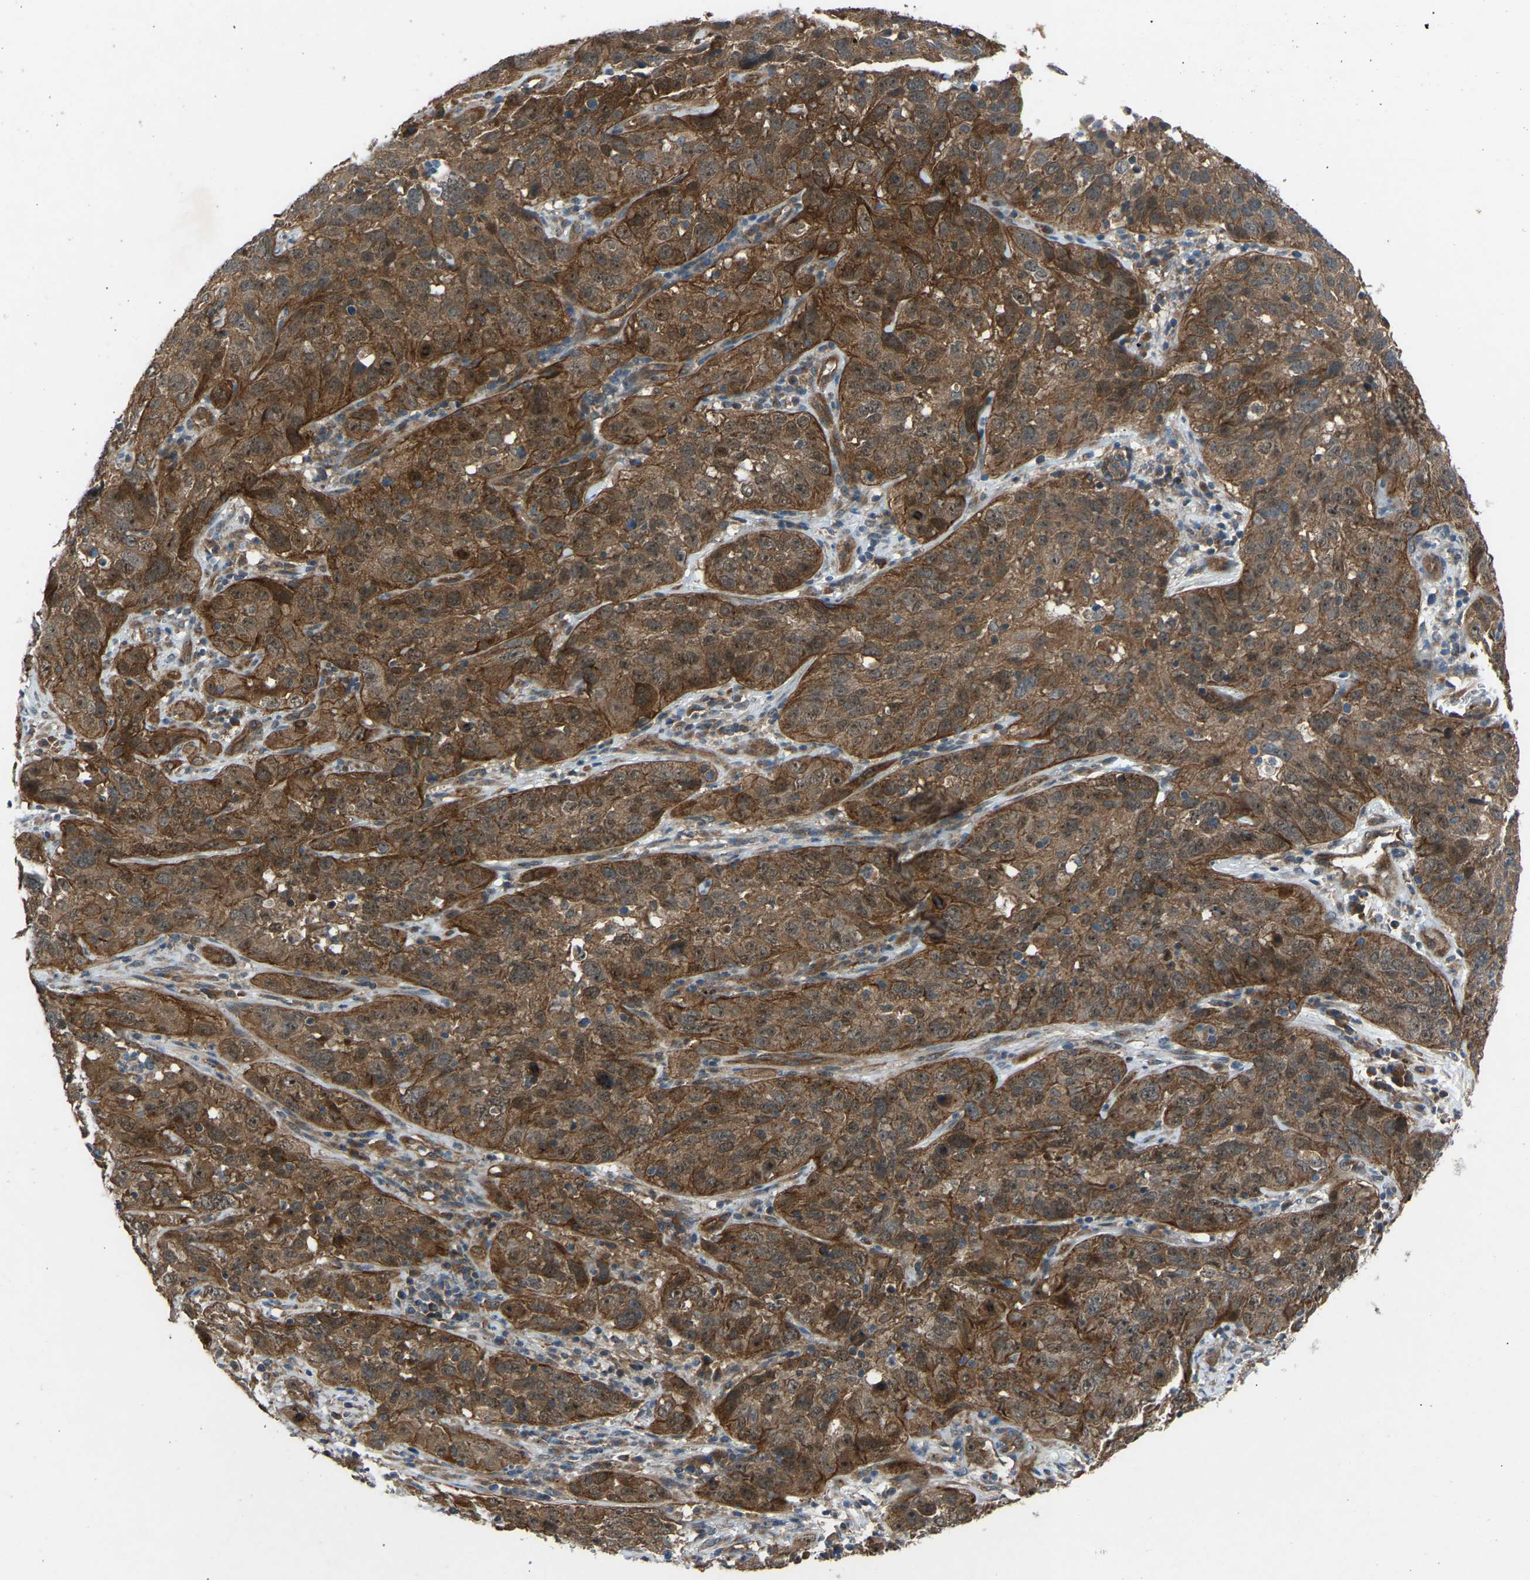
{"staining": {"intensity": "moderate", "quantity": ">75%", "location": "cytoplasmic/membranous"}, "tissue": "cervical cancer", "cell_type": "Tumor cells", "image_type": "cancer", "snomed": [{"axis": "morphology", "description": "Squamous cell carcinoma, NOS"}, {"axis": "topography", "description": "Cervix"}], "caption": "Cervical squamous cell carcinoma was stained to show a protein in brown. There is medium levels of moderate cytoplasmic/membranous staining in about >75% of tumor cells. (DAB IHC, brown staining for protein, blue staining for nuclei).", "gene": "GAS2L1", "patient": {"sex": "female", "age": 32}}